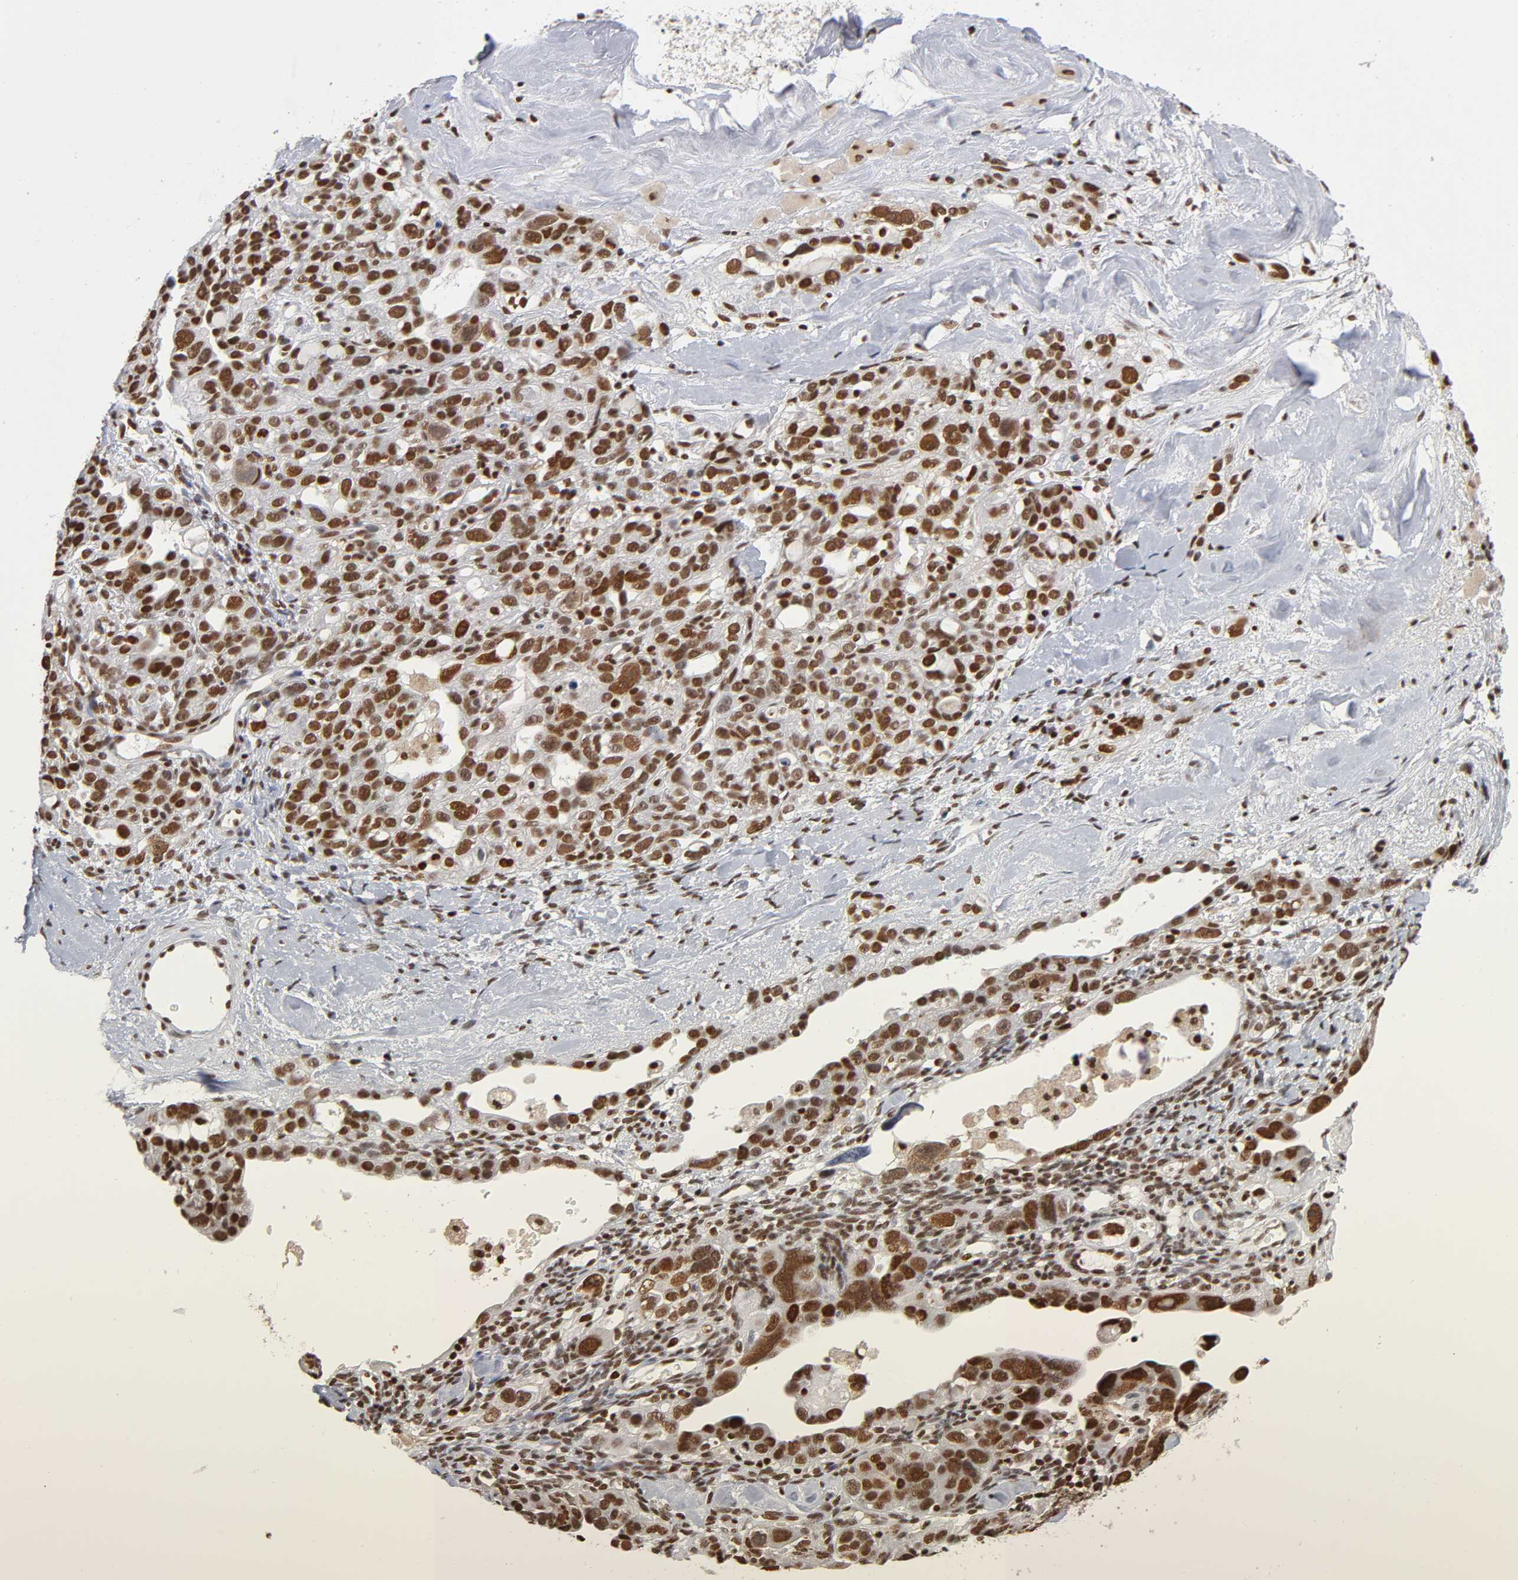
{"staining": {"intensity": "strong", "quantity": ">75%", "location": "nuclear"}, "tissue": "ovarian cancer", "cell_type": "Tumor cells", "image_type": "cancer", "snomed": [{"axis": "morphology", "description": "Cystadenocarcinoma, serous, NOS"}, {"axis": "topography", "description": "Ovary"}], "caption": "Ovarian serous cystadenocarcinoma stained with a protein marker reveals strong staining in tumor cells.", "gene": "ILKAP", "patient": {"sex": "female", "age": 66}}